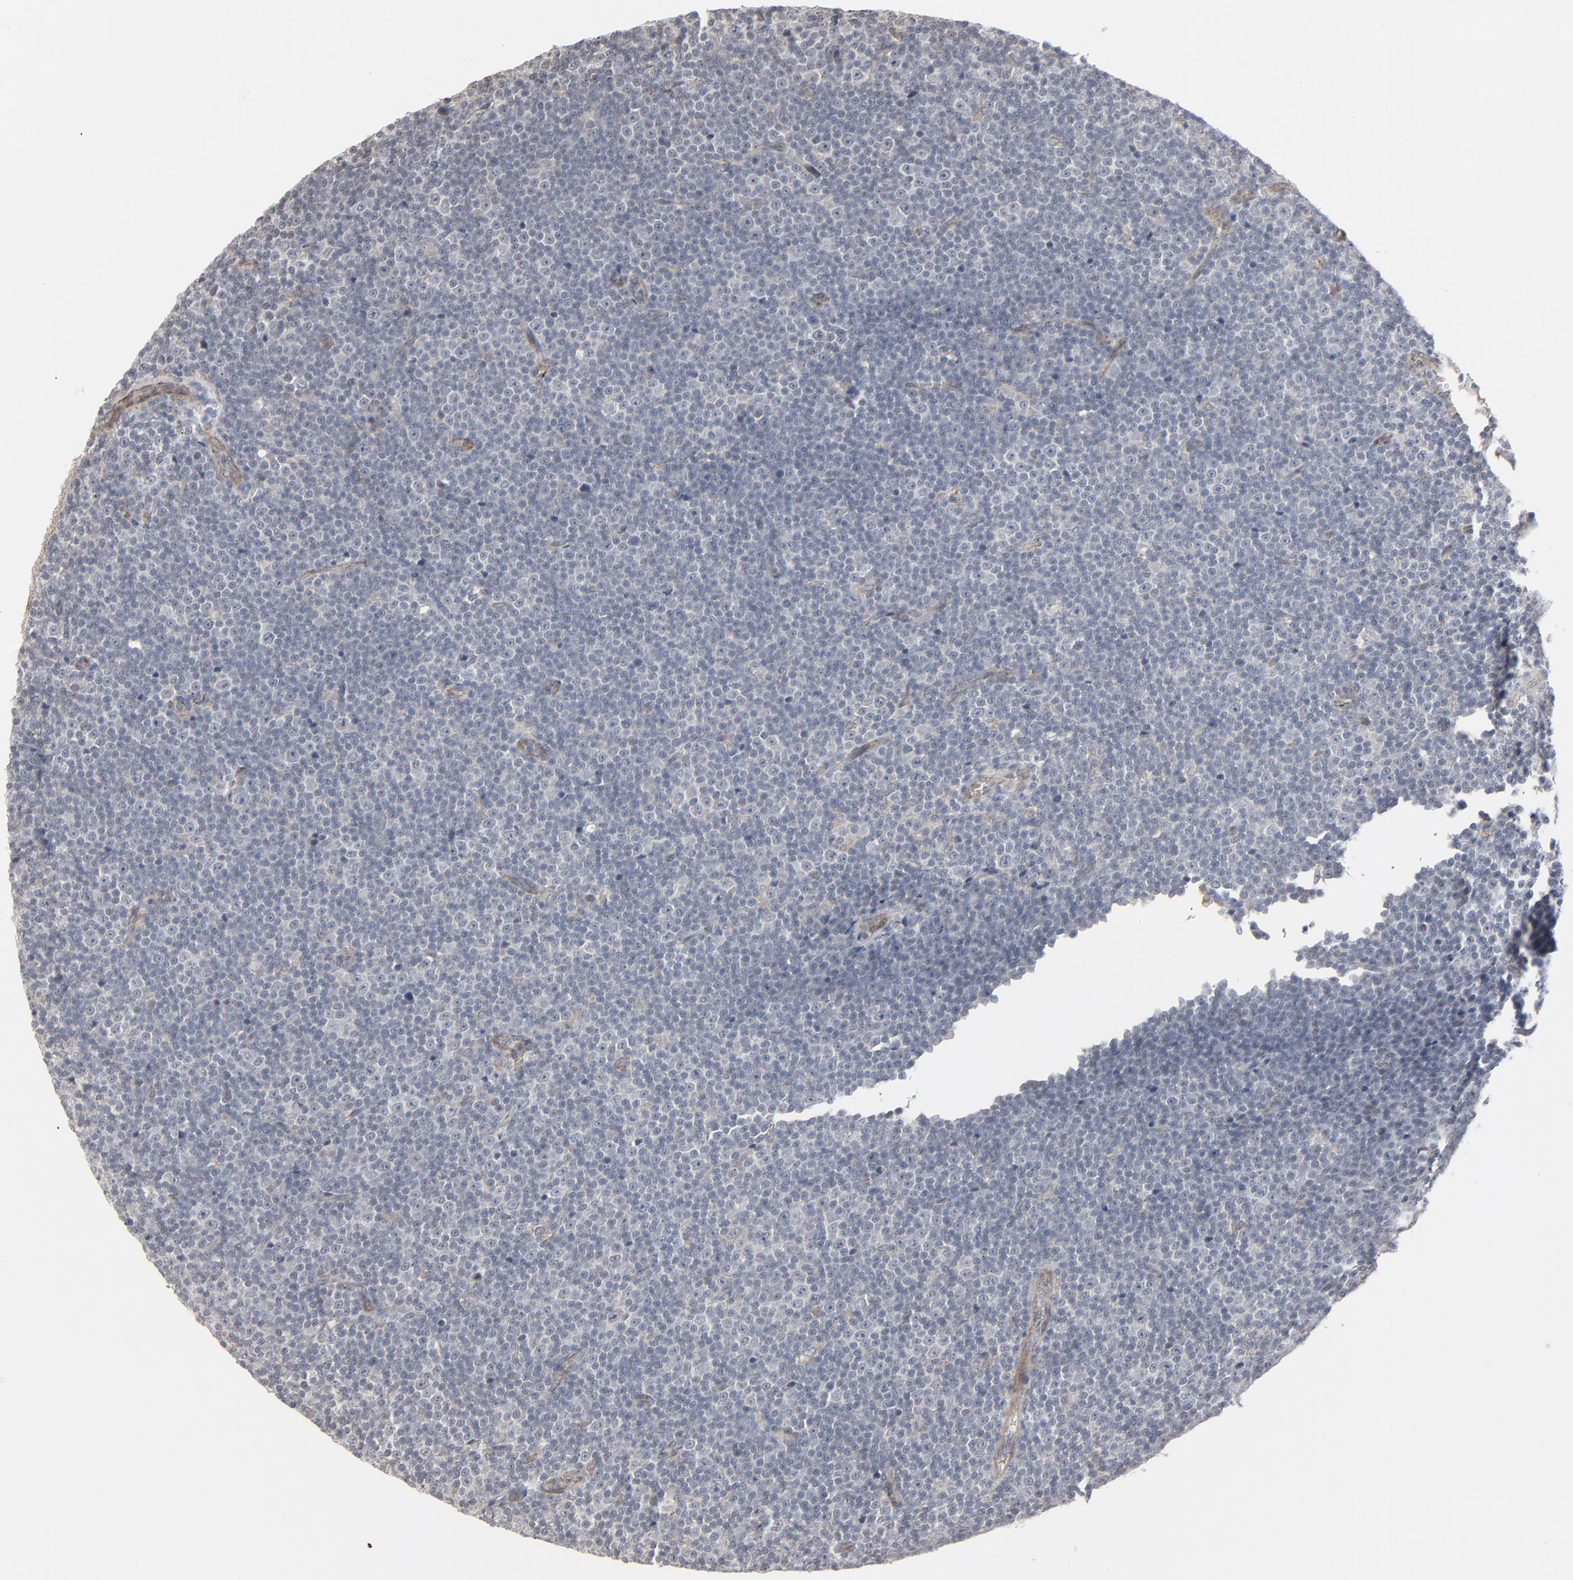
{"staining": {"intensity": "weak", "quantity": "<25%", "location": "cytoplasmic/membranous"}, "tissue": "lymphoma", "cell_type": "Tumor cells", "image_type": "cancer", "snomed": [{"axis": "morphology", "description": "Malignant lymphoma, non-Hodgkin's type, Low grade"}, {"axis": "topography", "description": "Lymph node"}], "caption": "The image displays no significant positivity in tumor cells of lymphoma. (DAB (3,3'-diaminobenzidine) immunohistochemistry with hematoxylin counter stain).", "gene": "CTNND1", "patient": {"sex": "female", "age": 67}}